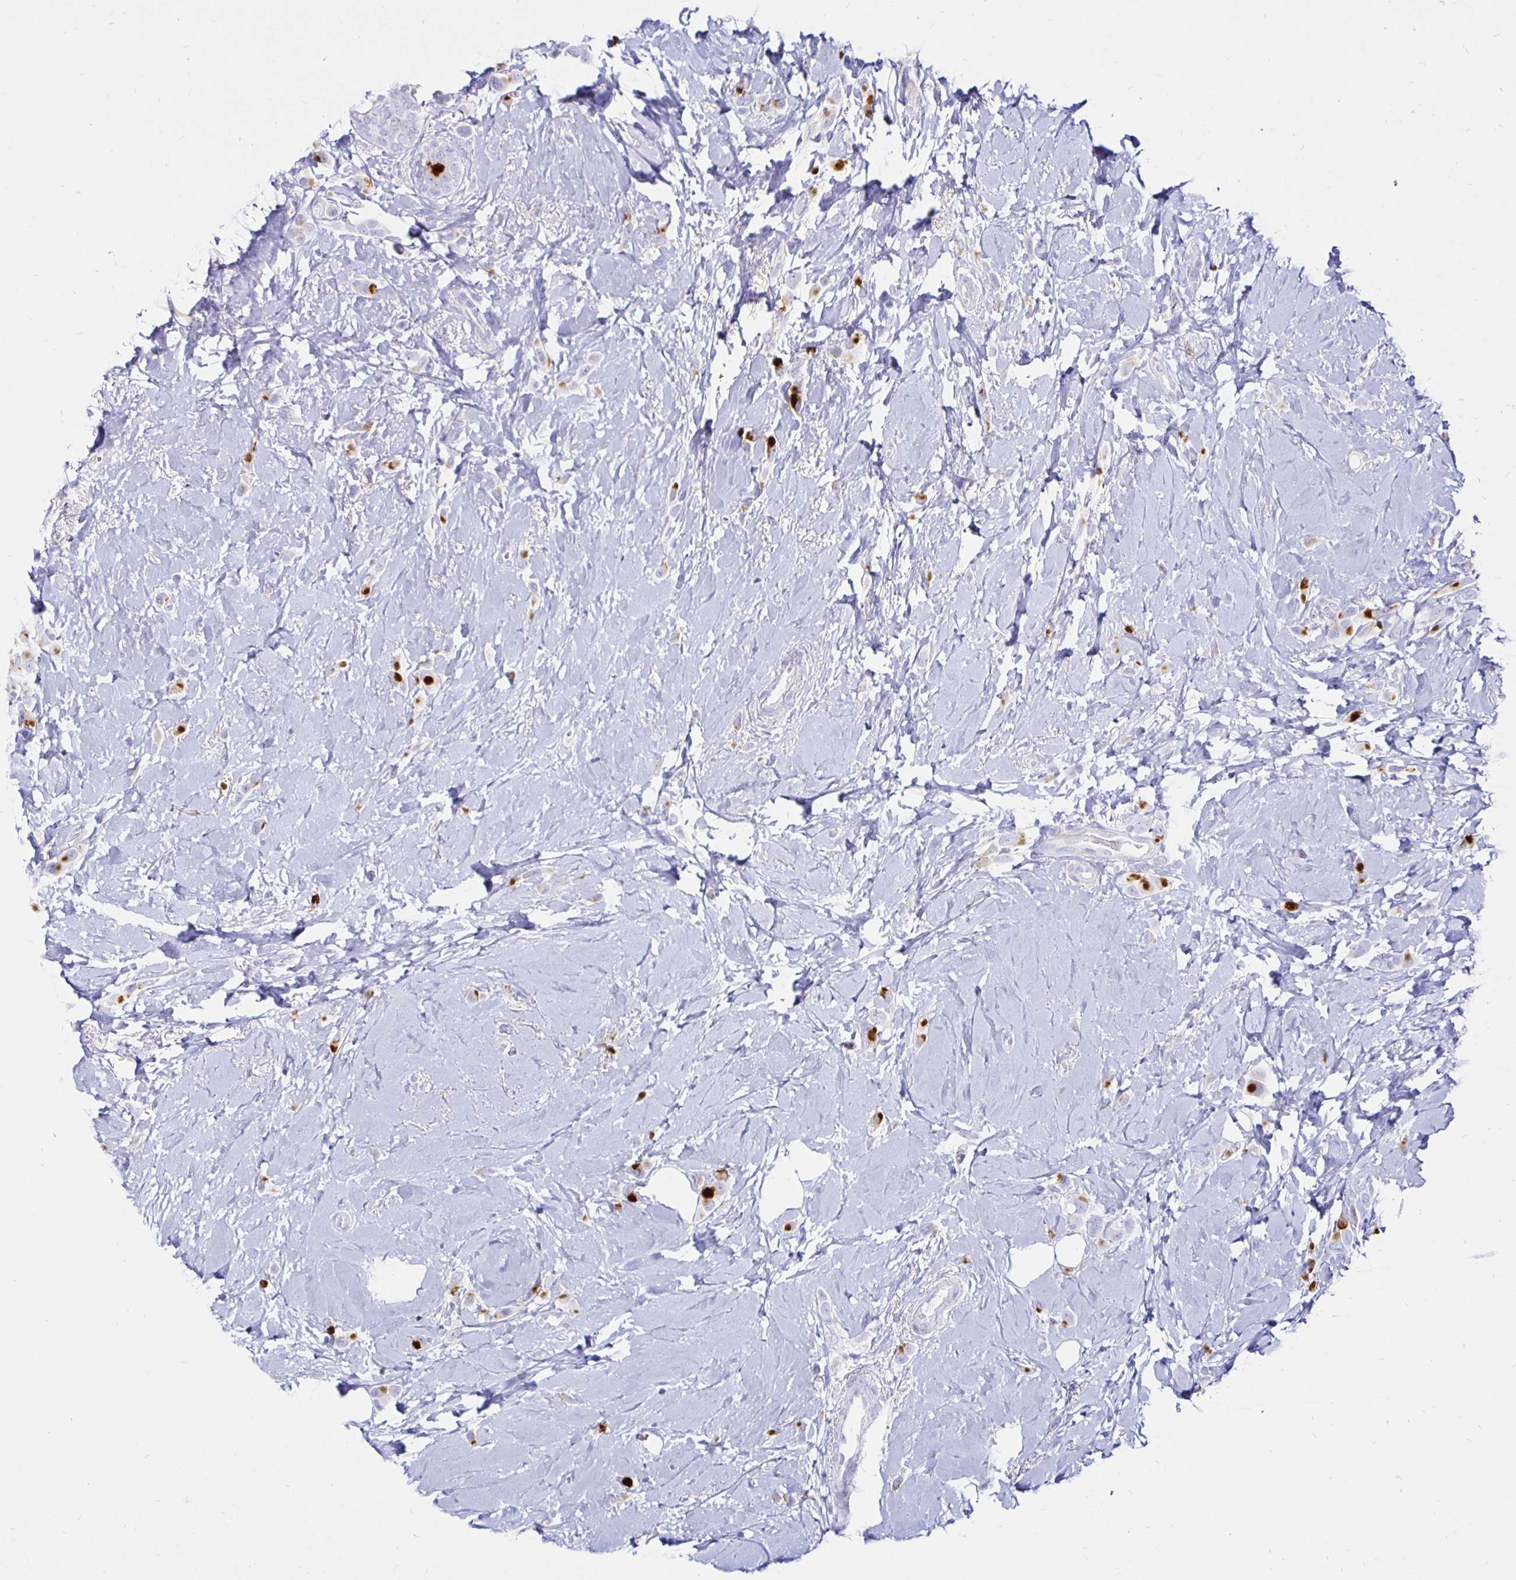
{"staining": {"intensity": "strong", "quantity": "<25%", "location": "cytoplasmic/membranous"}, "tissue": "breast cancer", "cell_type": "Tumor cells", "image_type": "cancer", "snomed": [{"axis": "morphology", "description": "Lobular carcinoma"}, {"axis": "topography", "description": "Breast"}], "caption": "Protein staining of breast cancer tissue shows strong cytoplasmic/membranous positivity in about <25% of tumor cells.", "gene": "TIMP1", "patient": {"sex": "female", "age": 66}}